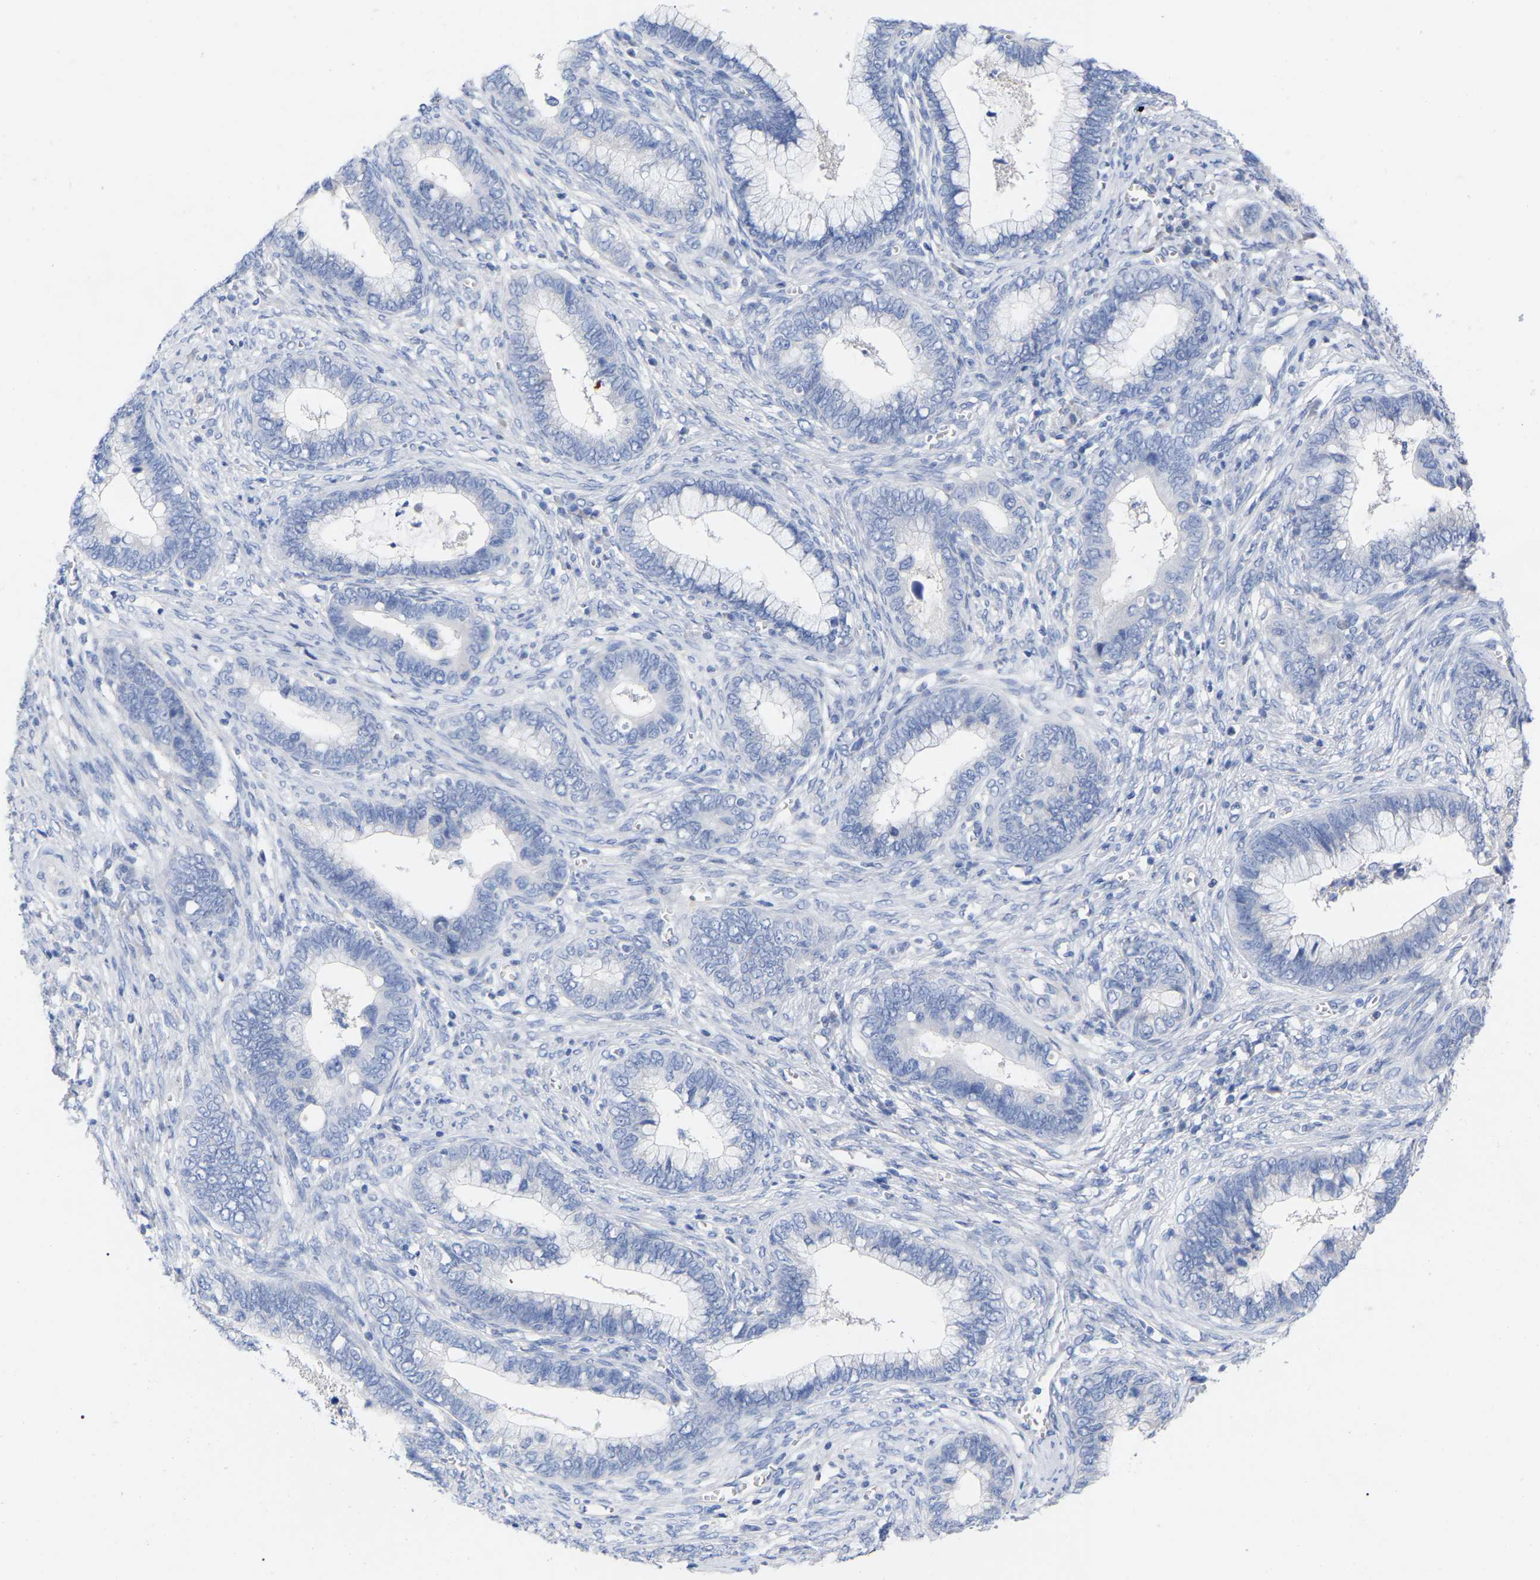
{"staining": {"intensity": "negative", "quantity": "none", "location": "none"}, "tissue": "cervical cancer", "cell_type": "Tumor cells", "image_type": "cancer", "snomed": [{"axis": "morphology", "description": "Adenocarcinoma, NOS"}, {"axis": "topography", "description": "Cervix"}], "caption": "The immunohistochemistry micrograph has no significant staining in tumor cells of cervical adenocarcinoma tissue.", "gene": "HAPLN1", "patient": {"sex": "female", "age": 44}}